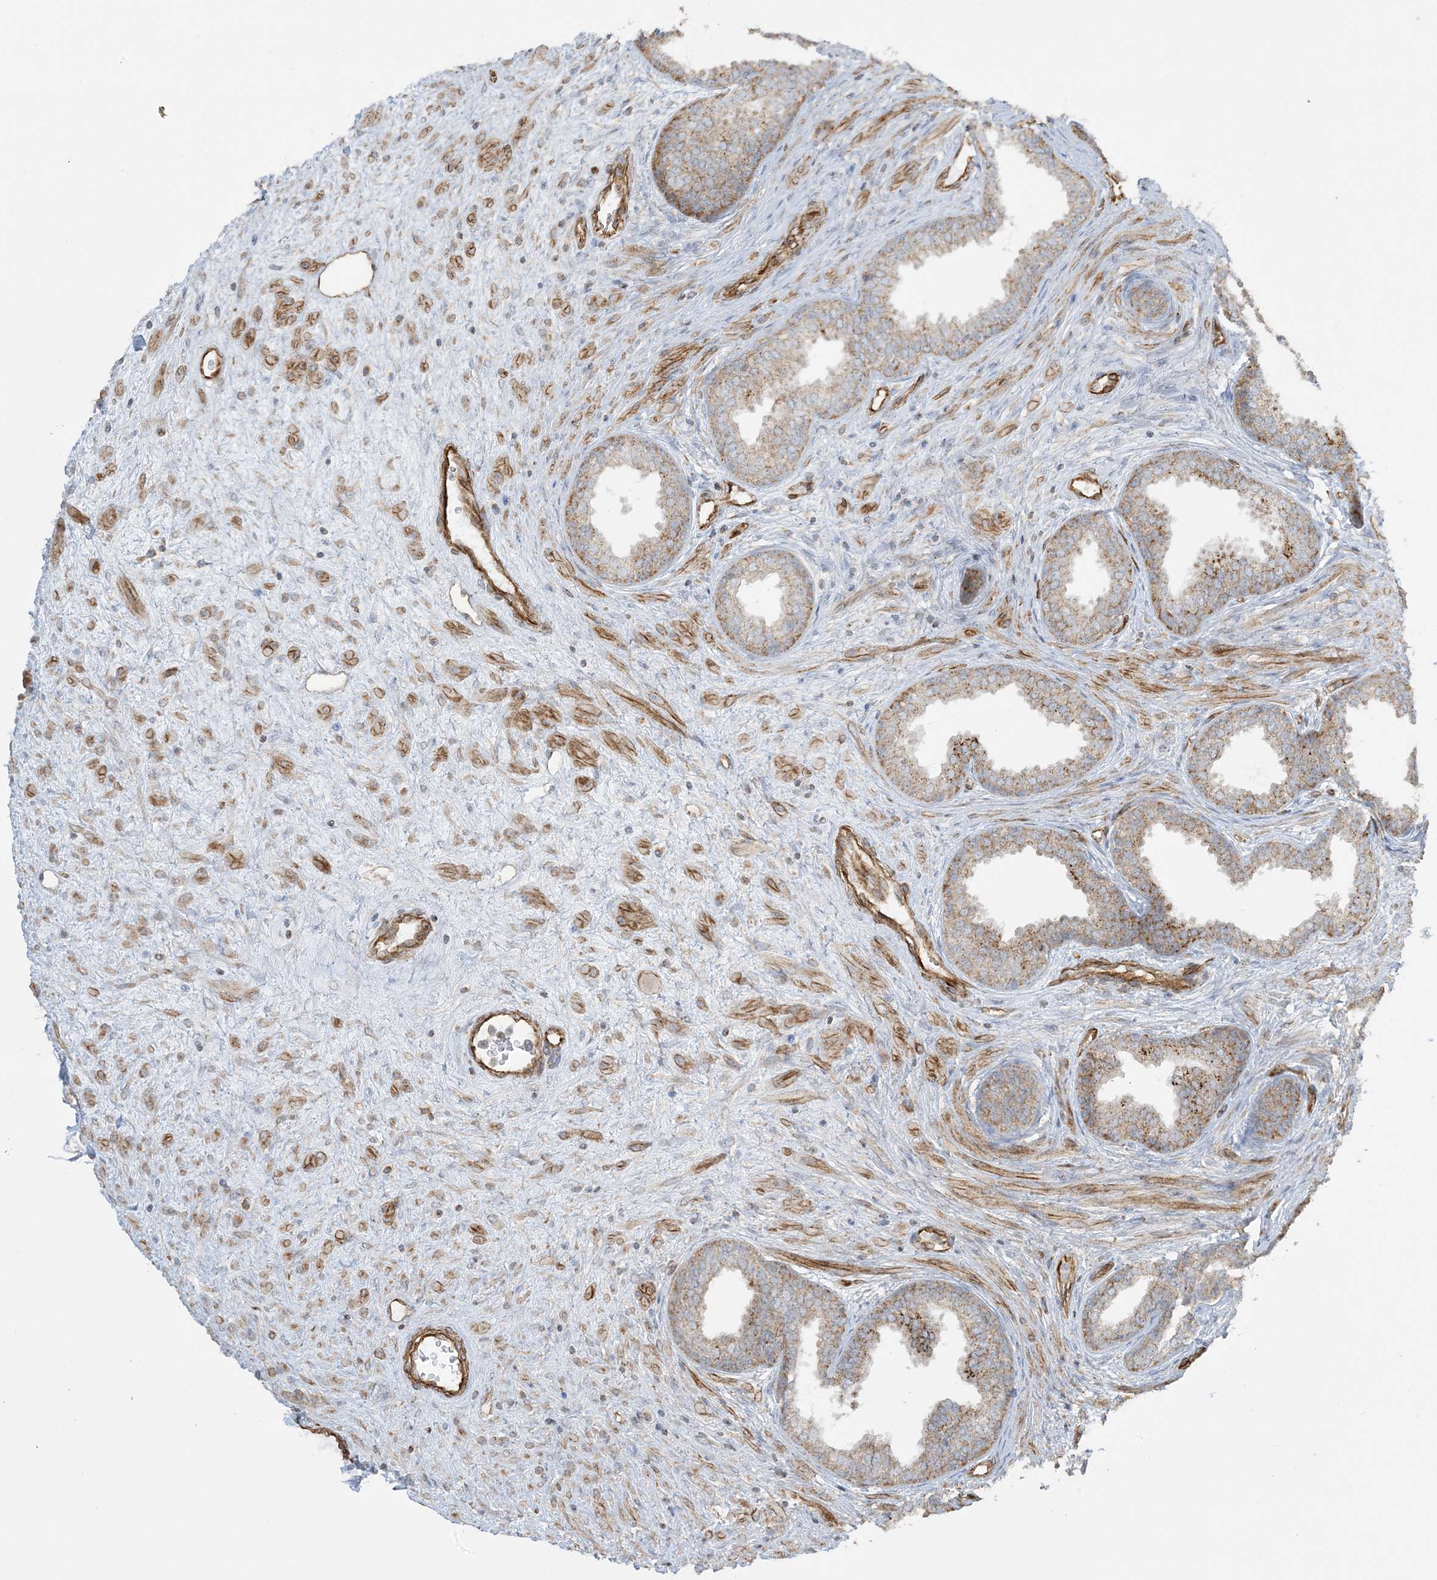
{"staining": {"intensity": "strong", "quantity": "25%-75%", "location": "cytoplasmic/membranous"}, "tissue": "prostate", "cell_type": "Glandular cells", "image_type": "normal", "snomed": [{"axis": "morphology", "description": "Normal tissue, NOS"}, {"axis": "topography", "description": "Prostate"}], "caption": "An immunohistochemistry (IHC) image of benign tissue is shown. Protein staining in brown highlights strong cytoplasmic/membranous positivity in prostate within glandular cells.", "gene": "AGA", "patient": {"sex": "male", "age": 76}}